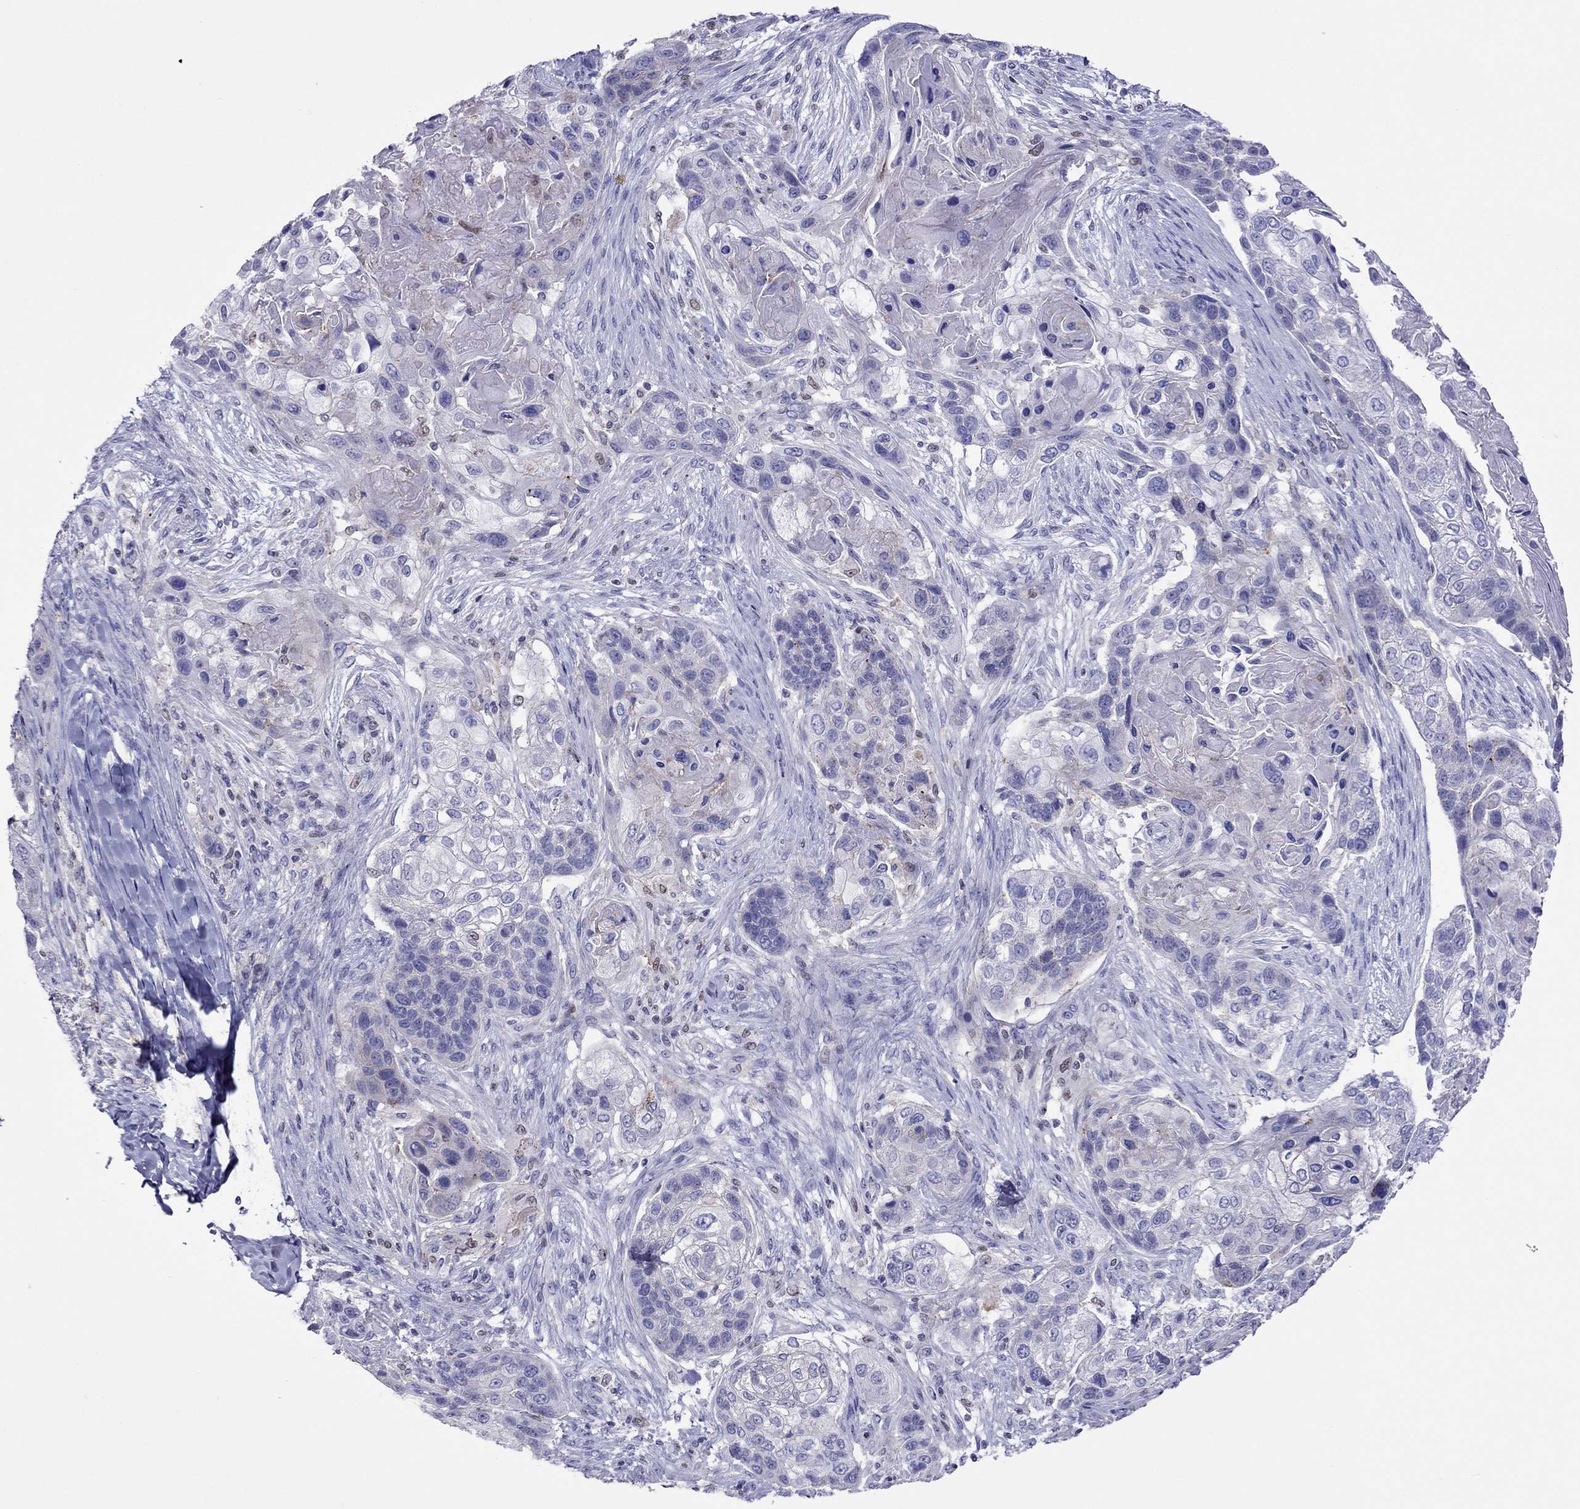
{"staining": {"intensity": "negative", "quantity": "none", "location": "none"}, "tissue": "lung cancer", "cell_type": "Tumor cells", "image_type": "cancer", "snomed": [{"axis": "morphology", "description": "Squamous cell carcinoma, NOS"}, {"axis": "topography", "description": "Lung"}], "caption": "There is no significant staining in tumor cells of lung squamous cell carcinoma.", "gene": "MPZ", "patient": {"sex": "male", "age": 69}}